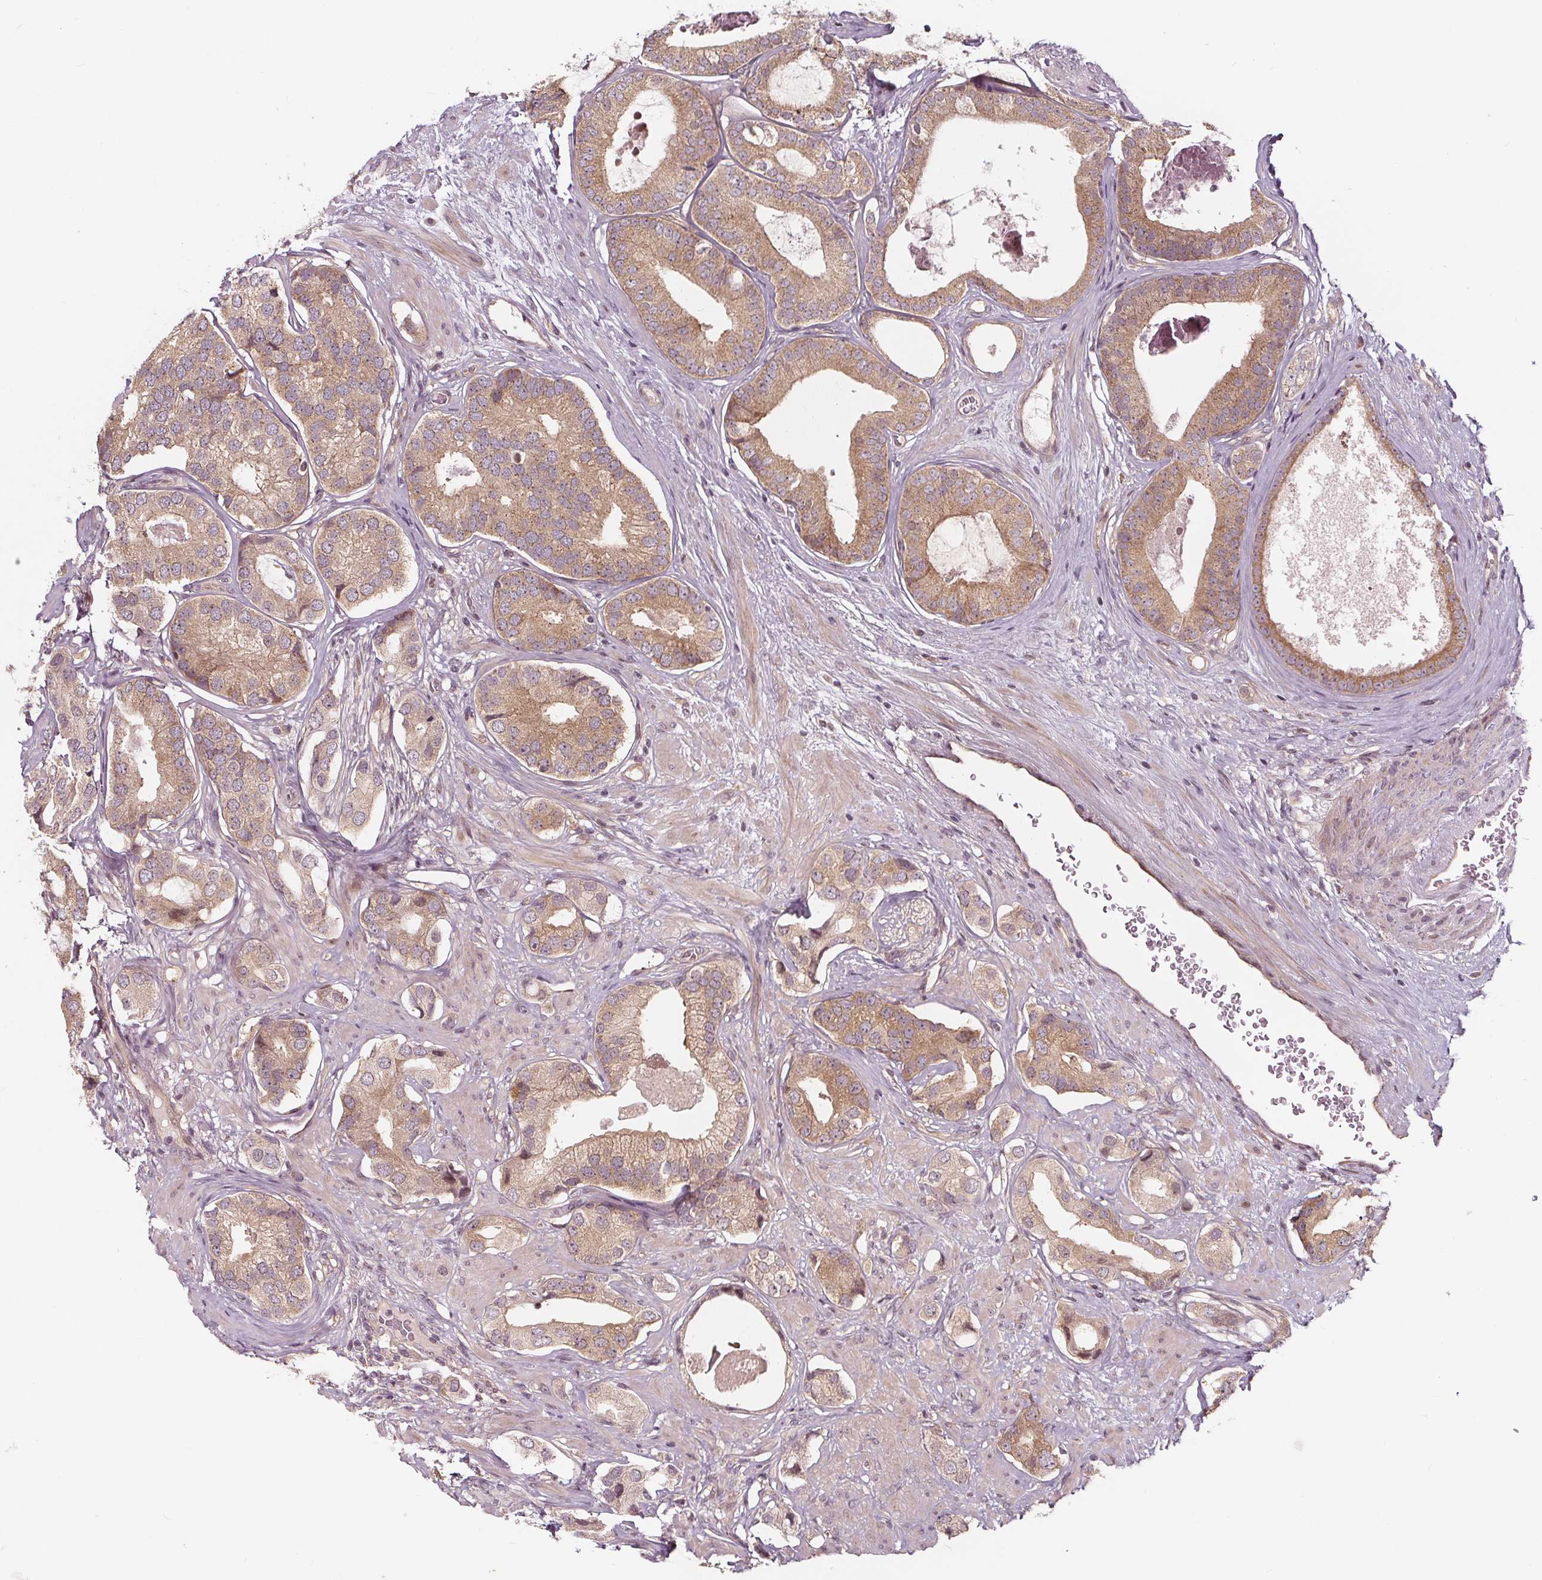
{"staining": {"intensity": "weak", "quantity": ">75%", "location": "cytoplasmic/membranous"}, "tissue": "prostate cancer", "cell_type": "Tumor cells", "image_type": "cancer", "snomed": [{"axis": "morphology", "description": "Adenocarcinoma, Low grade"}, {"axis": "topography", "description": "Prostate"}], "caption": "A brown stain shows weak cytoplasmic/membranous expression of a protein in prostate low-grade adenocarcinoma tumor cells.", "gene": "AKT1S1", "patient": {"sex": "male", "age": 61}}